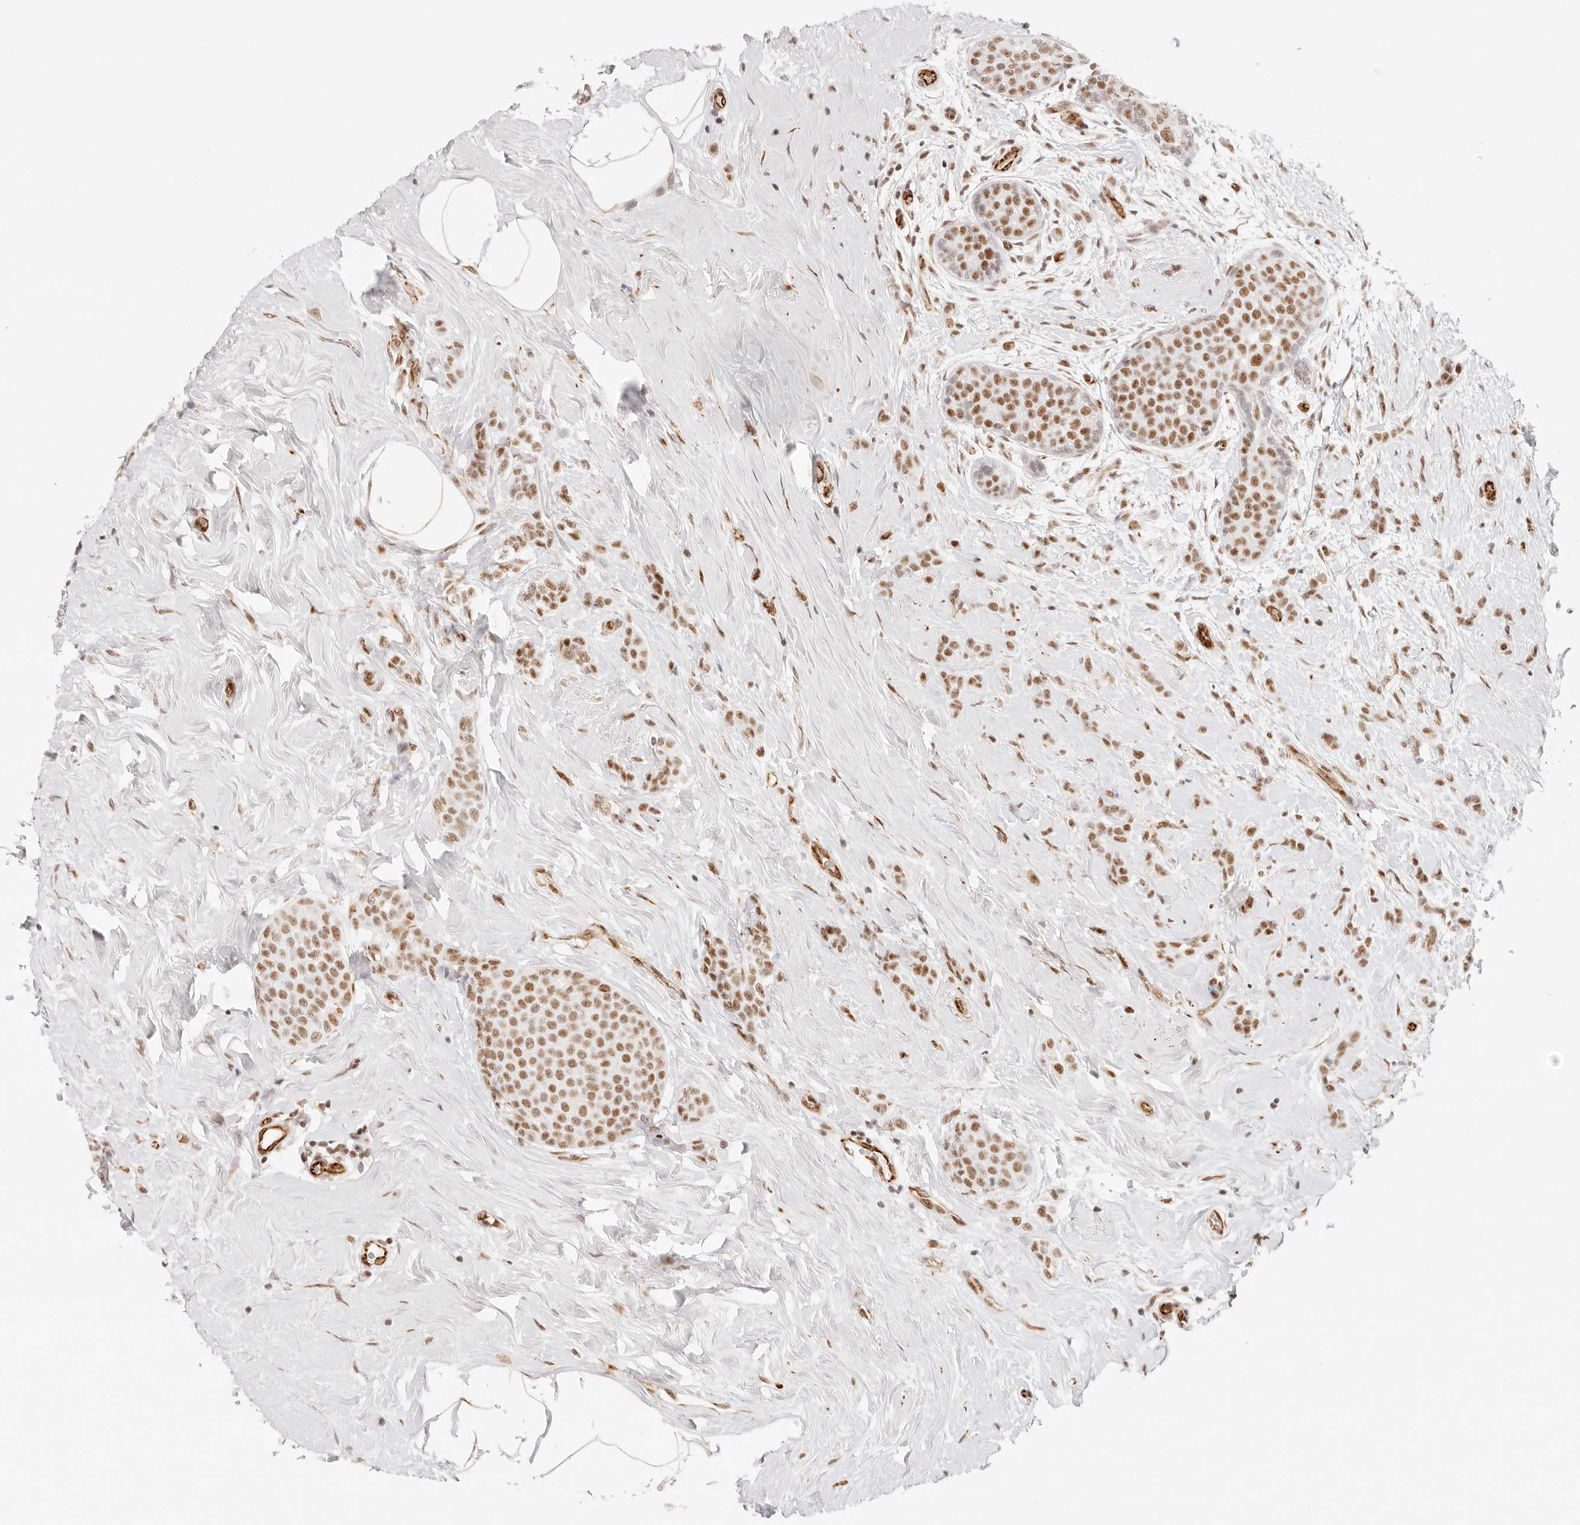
{"staining": {"intensity": "moderate", "quantity": ">75%", "location": "nuclear"}, "tissue": "breast cancer", "cell_type": "Tumor cells", "image_type": "cancer", "snomed": [{"axis": "morphology", "description": "Lobular carcinoma, in situ"}, {"axis": "morphology", "description": "Lobular carcinoma"}, {"axis": "topography", "description": "Breast"}], "caption": "Protein expression analysis of lobular carcinoma (breast) reveals moderate nuclear positivity in about >75% of tumor cells. Immunohistochemistry stains the protein of interest in brown and the nuclei are stained blue.", "gene": "ZC3H11A", "patient": {"sex": "female", "age": 41}}